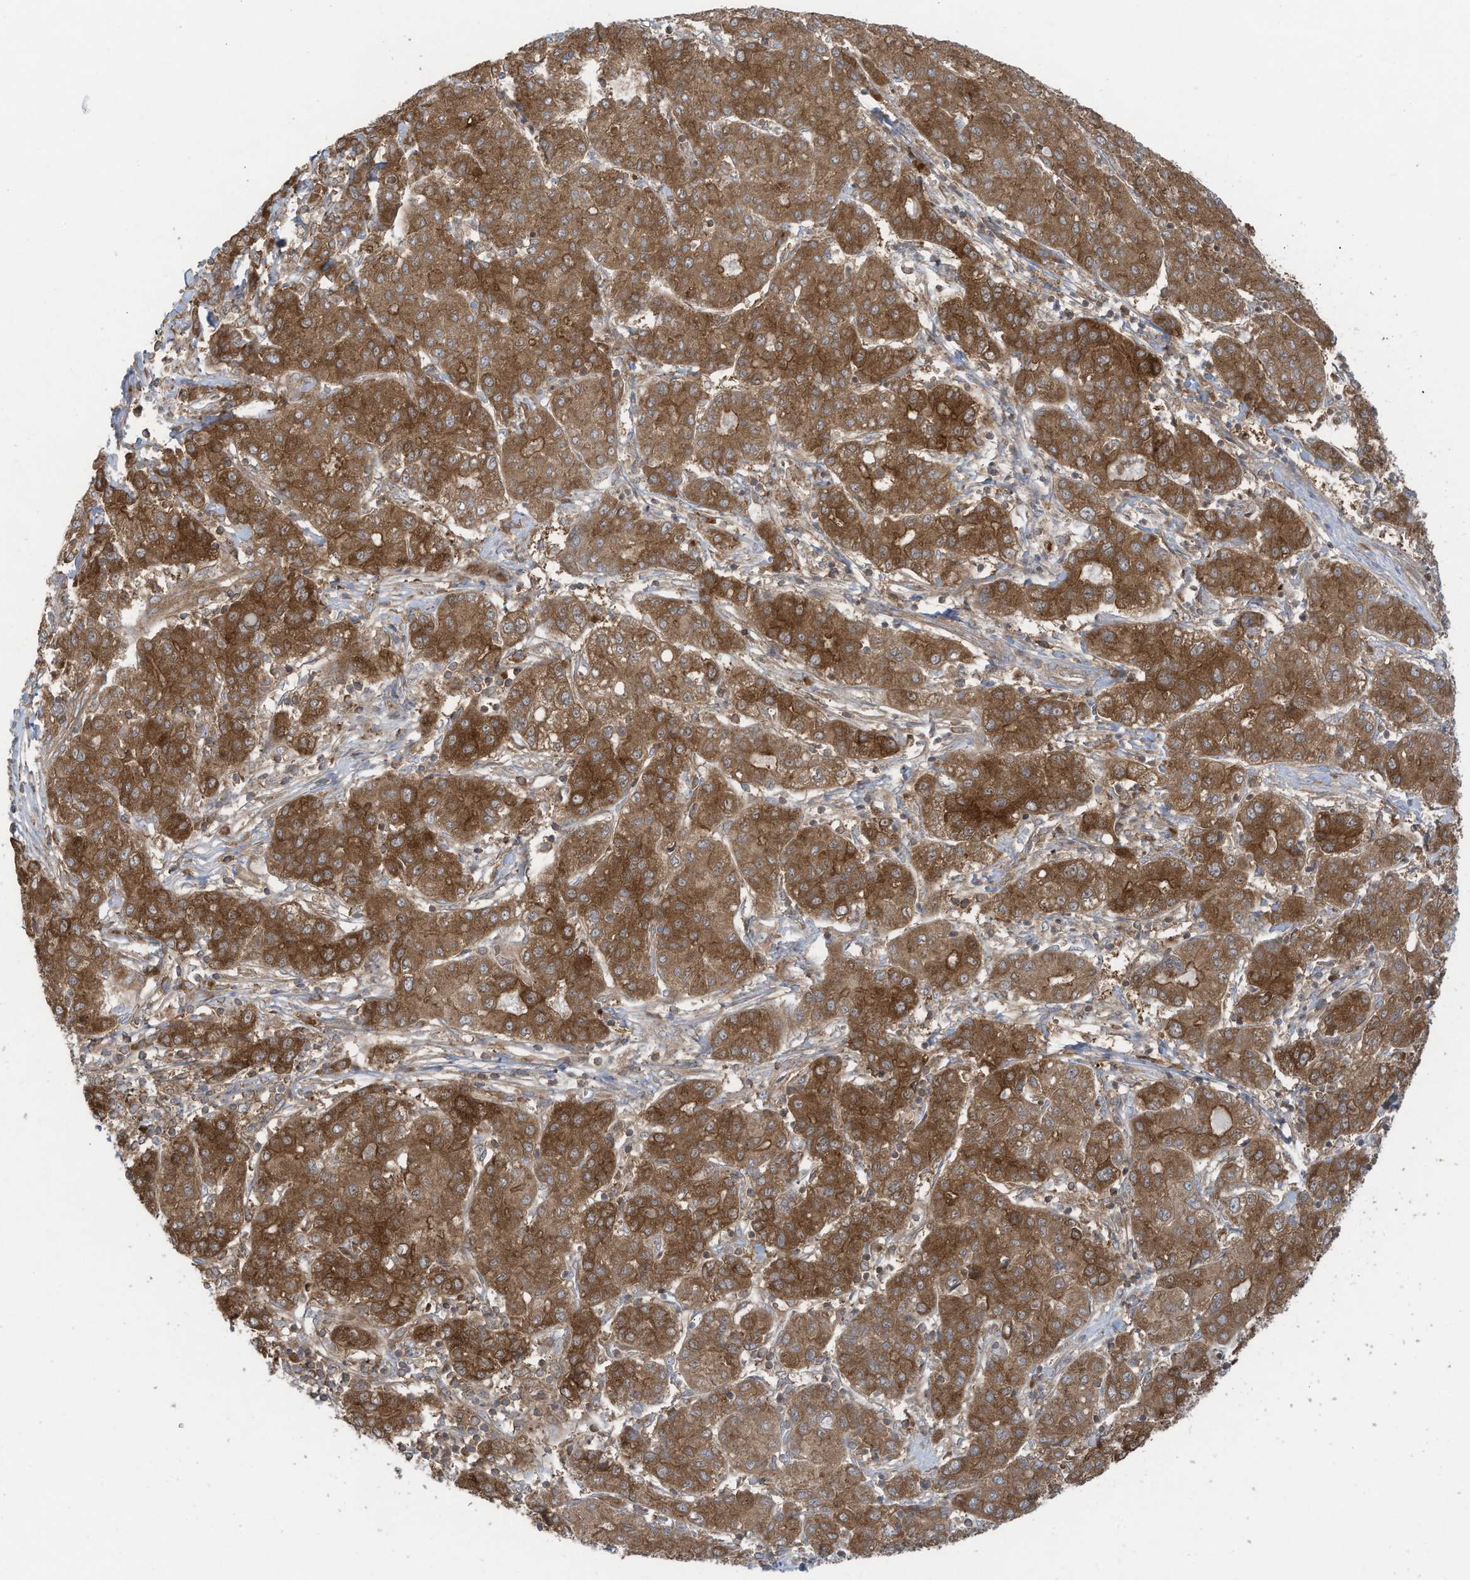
{"staining": {"intensity": "moderate", "quantity": ">75%", "location": "cytoplasmic/membranous"}, "tissue": "liver cancer", "cell_type": "Tumor cells", "image_type": "cancer", "snomed": [{"axis": "morphology", "description": "Carcinoma, Hepatocellular, NOS"}, {"axis": "topography", "description": "Liver"}], "caption": "A high-resolution image shows immunohistochemistry staining of liver cancer (hepatocellular carcinoma), which exhibits moderate cytoplasmic/membranous staining in about >75% of tumor cells.", "gene": "OLA1", "patient": {"sex": "male", "age": 65}}